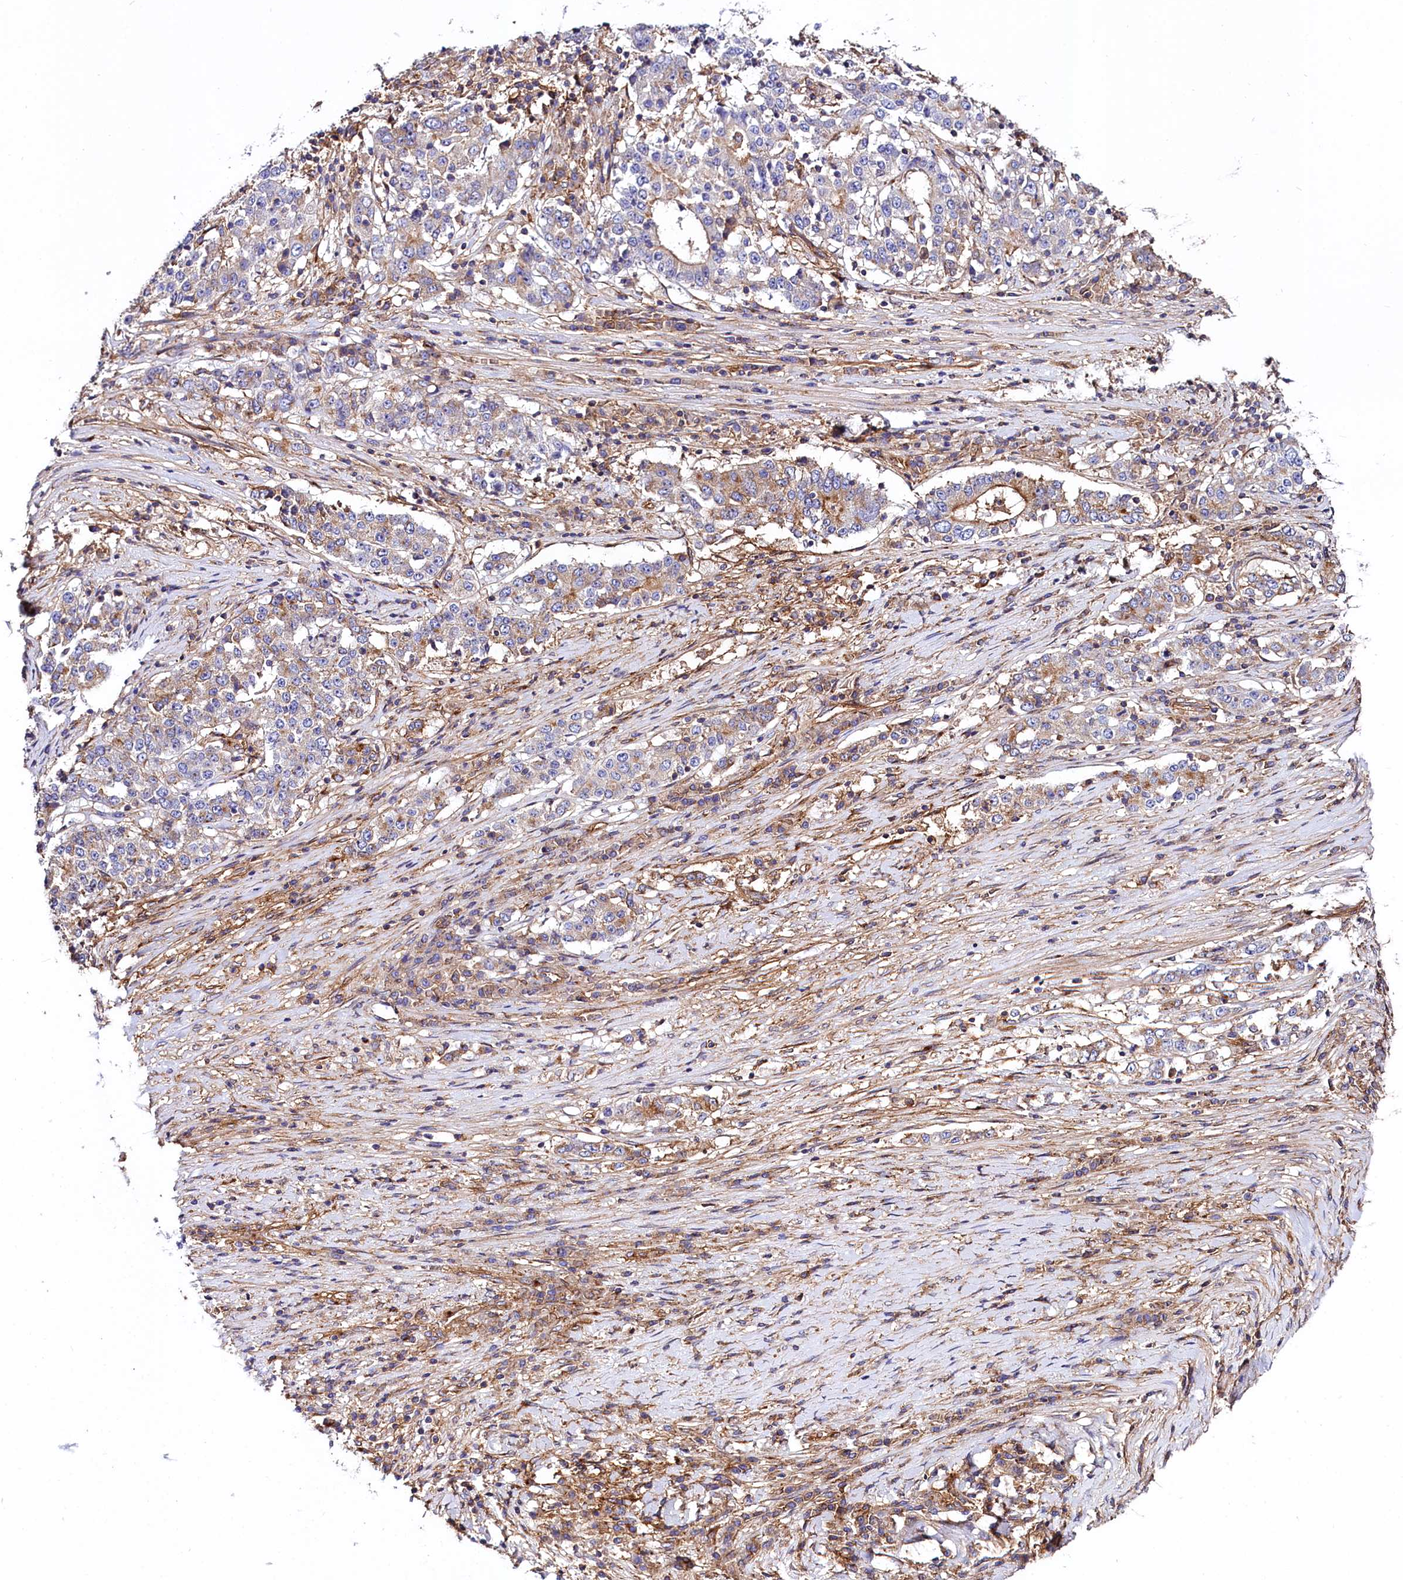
{"staining": {"intensity": "moderate", "quantity": "<25%", "location": "cytoplasmic/membranous"}, "tissue": "stomach cancer", "cell_type": "Tumor cells", "image_type": "cancer", "snomed": [{"axis": "morphology", "description": "Adenocarcinoma, NOS"}, {"axis": "topography", "description": "Stomach"}], "caption": "High-magnification brightfield microscopy of adenocarcinoma (stomach) stained with DAB (brown) and counterstained with hematoxylin (blue). tumor cells exhibit moderate cytoplasmic/membranous positivity is seen in about<25% of cells. The staining was performed using DAB, with brown indicating positive protein expression. Nuclei are stained blue with hematoxylin.", "gene": "ANO6", "patient": {"sex": "male", "age": 59}}